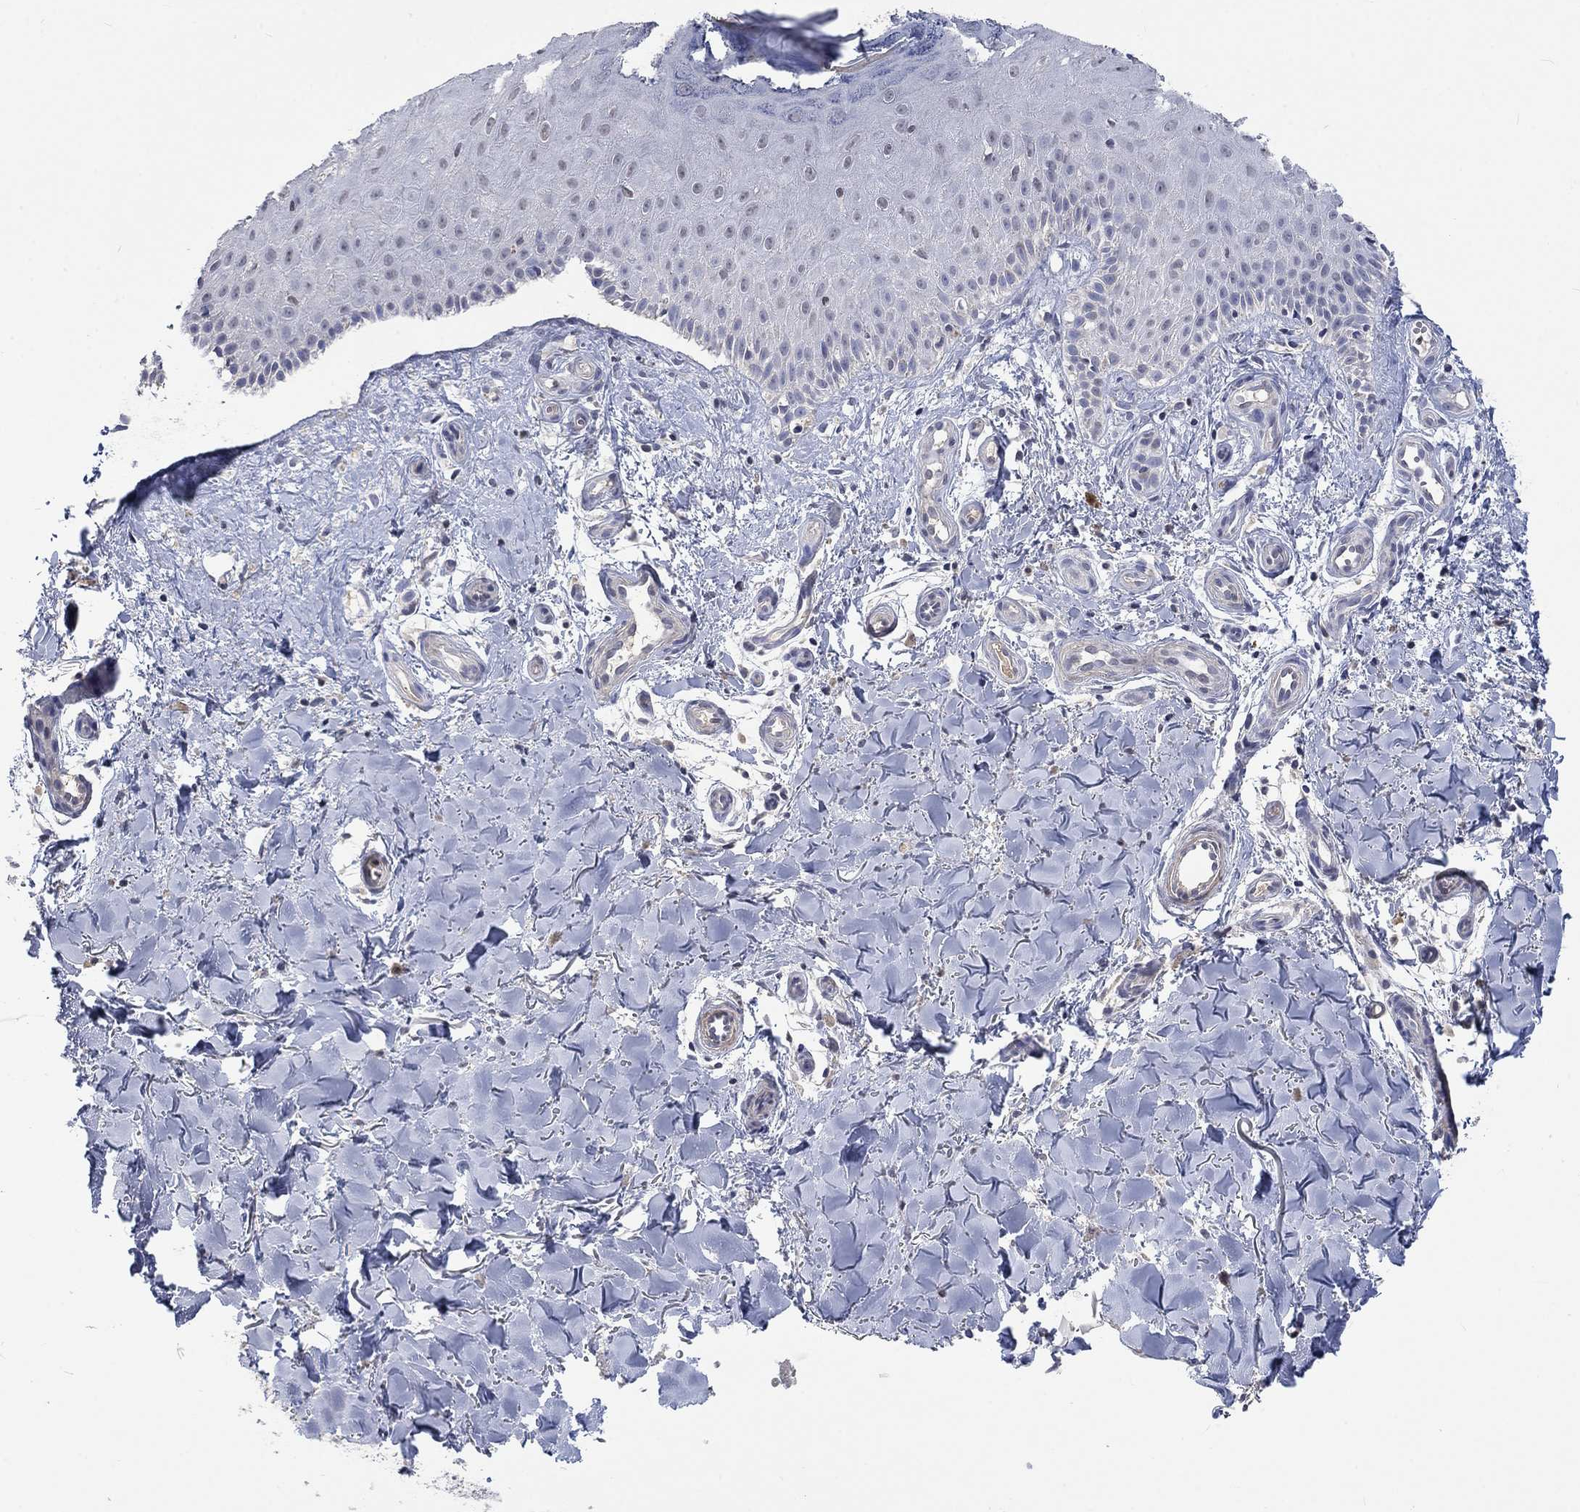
{"staining": {"intensity": "negative", "quantity": "none", "location": "none"}, "tissue": "melanoma", "cell_type": "Tumor cells", "image_type": "cancer", "snomed": [{"axis": "morphology", "description": "Malignant melanoma, NOS"}, {"axis": "topography", "description": "Skin"}], "caption": "Melanoma was stained to show a protein in brown. There is no significant staining in tumor cells.", "gene": "ZBTB18", "patient": {"sex": "female", "age": 53}}